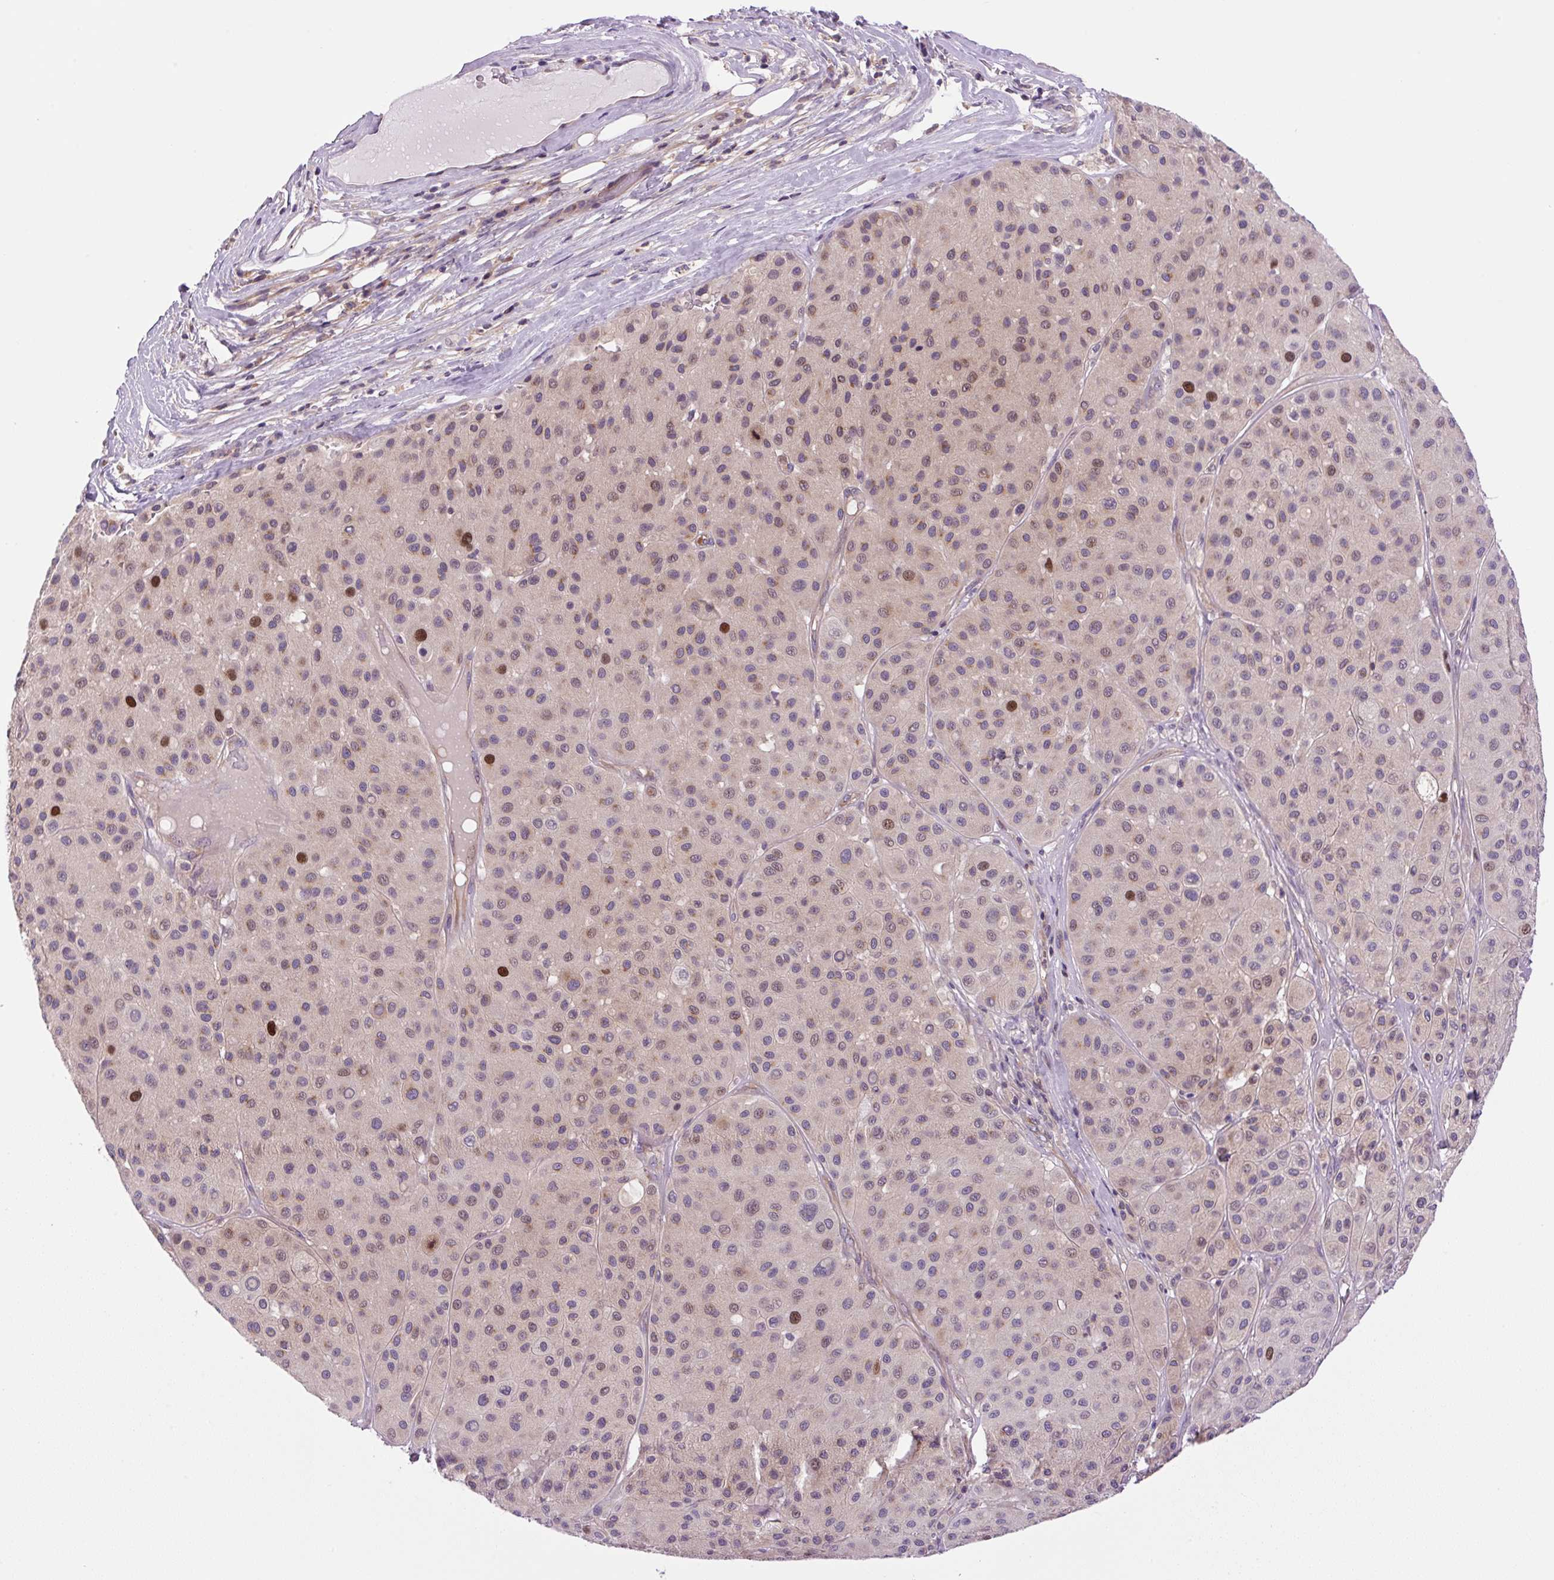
{"staining": {"intensity": "strong", "quantity": "<25%", "location": "nuclear"}, "tissue": "melanoma", "cell_type": "Tumor cells", "image_type": "cancer", "snomed": [{"axis": "morphology", "description": "Malignant melanoma, Metastatic site"}, {"axis": "topography", "description": "Smooth muscle"}], "caption": "The photomicrograph demonstrates a brown stain indicating the presence of a protein in the nuclear of tumor cells in melanoma.", "gene": "KIFC1", "patient": {"sex": "male", "age": 41}}